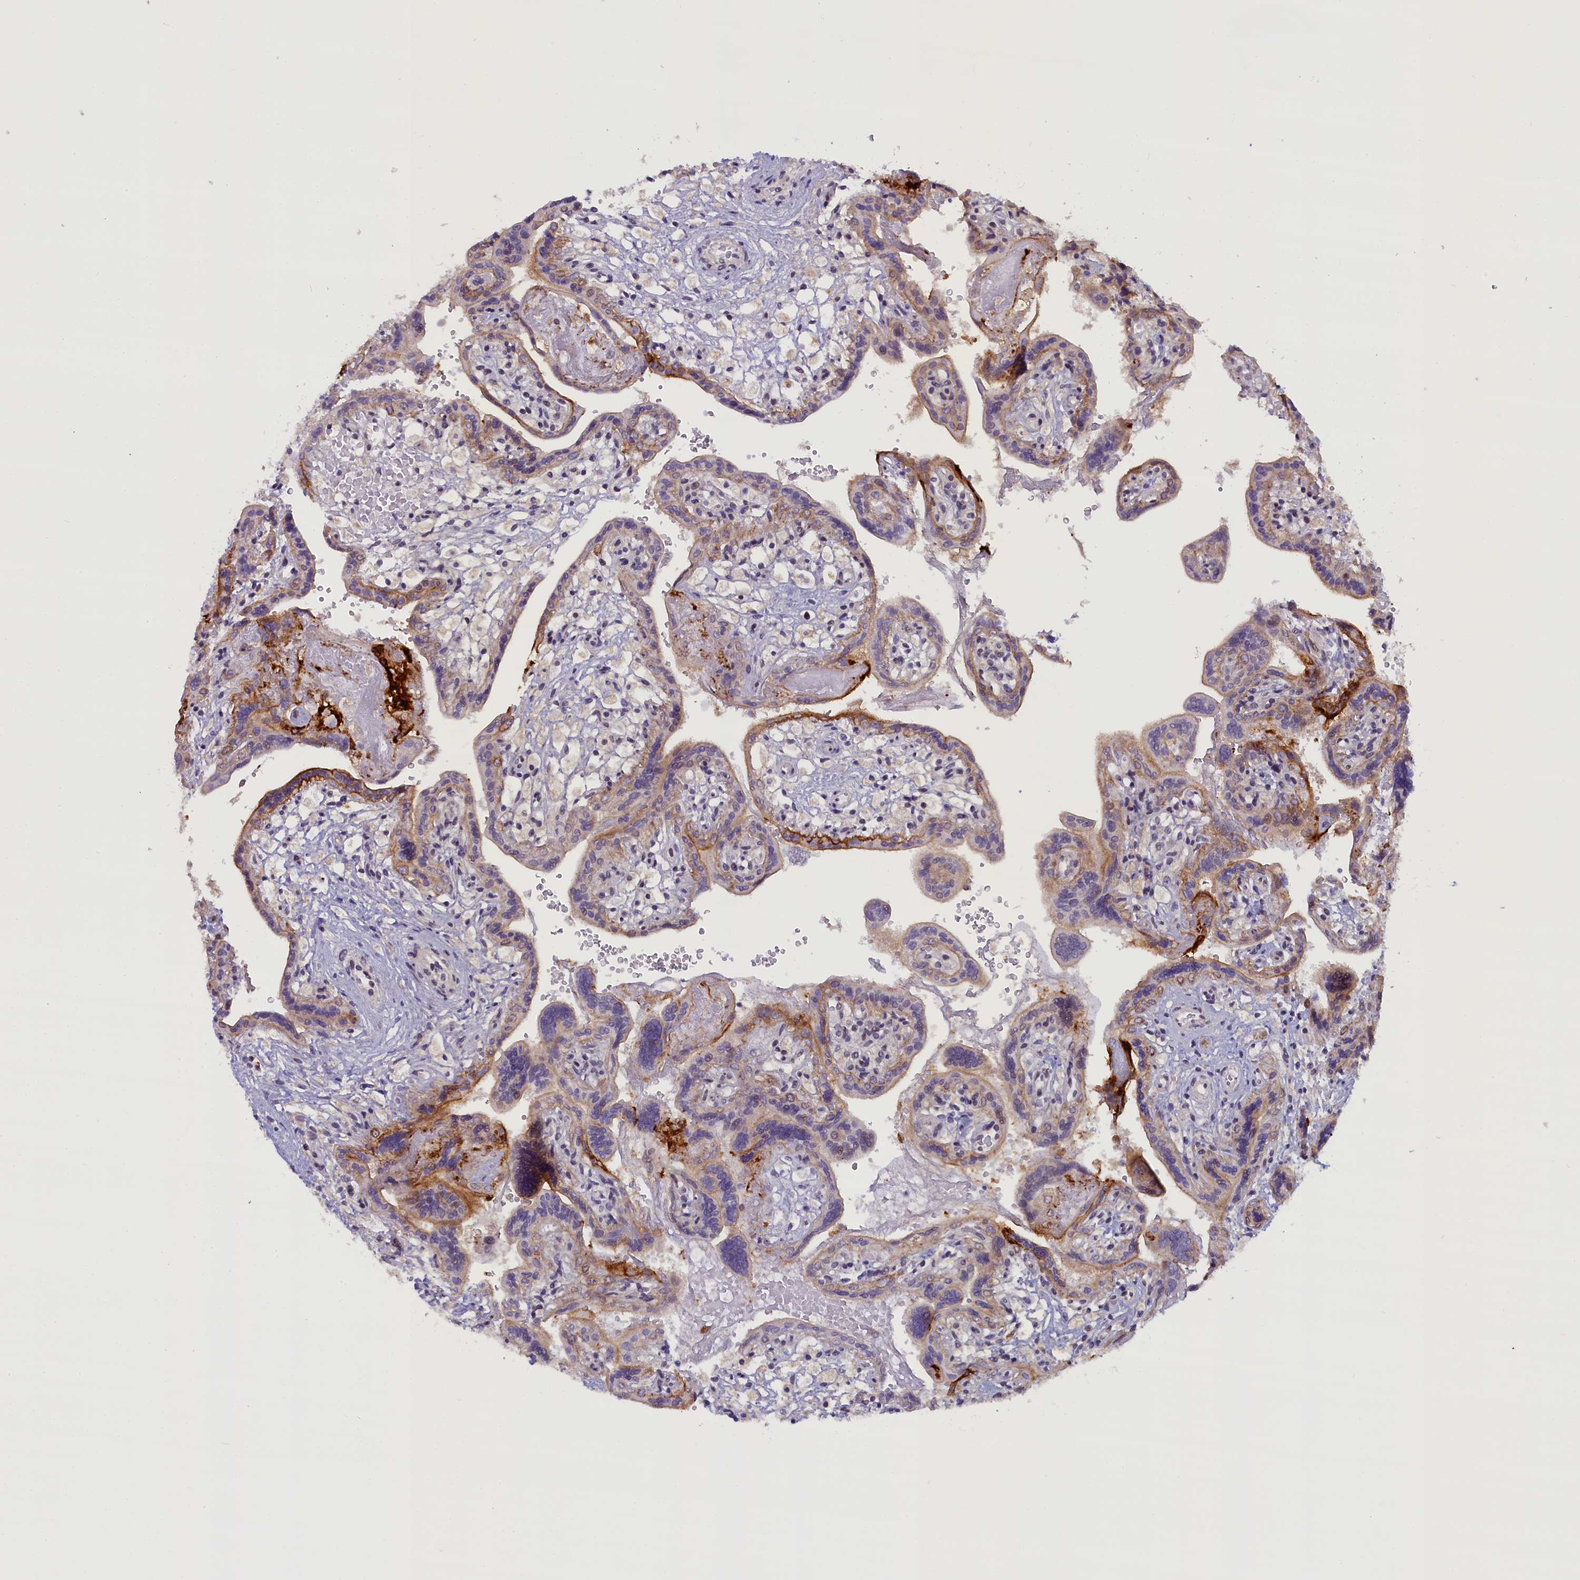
{"staining": {"intensity": "weak", "quantity": "25%-75%", "location": "cytoplasmic/membranous,nuclear"}, "tissue": "placenta", "cell_type": "Trophoblastic cells", "image_type": "normal", "snomed": [{"axis": "morphology", "description": "Normal tissue, NOS"}, {"axis": "topography", "description": "Placenta"}], "caption": "Protein expression analysis of unremarkable human placenta reveals weak cytoplasmic/membranous,nuclear expression in about 25%-75% of trophoblastic cells.", "gene": "FCHO1", "patient": {"sex": "female", "age": 37}}